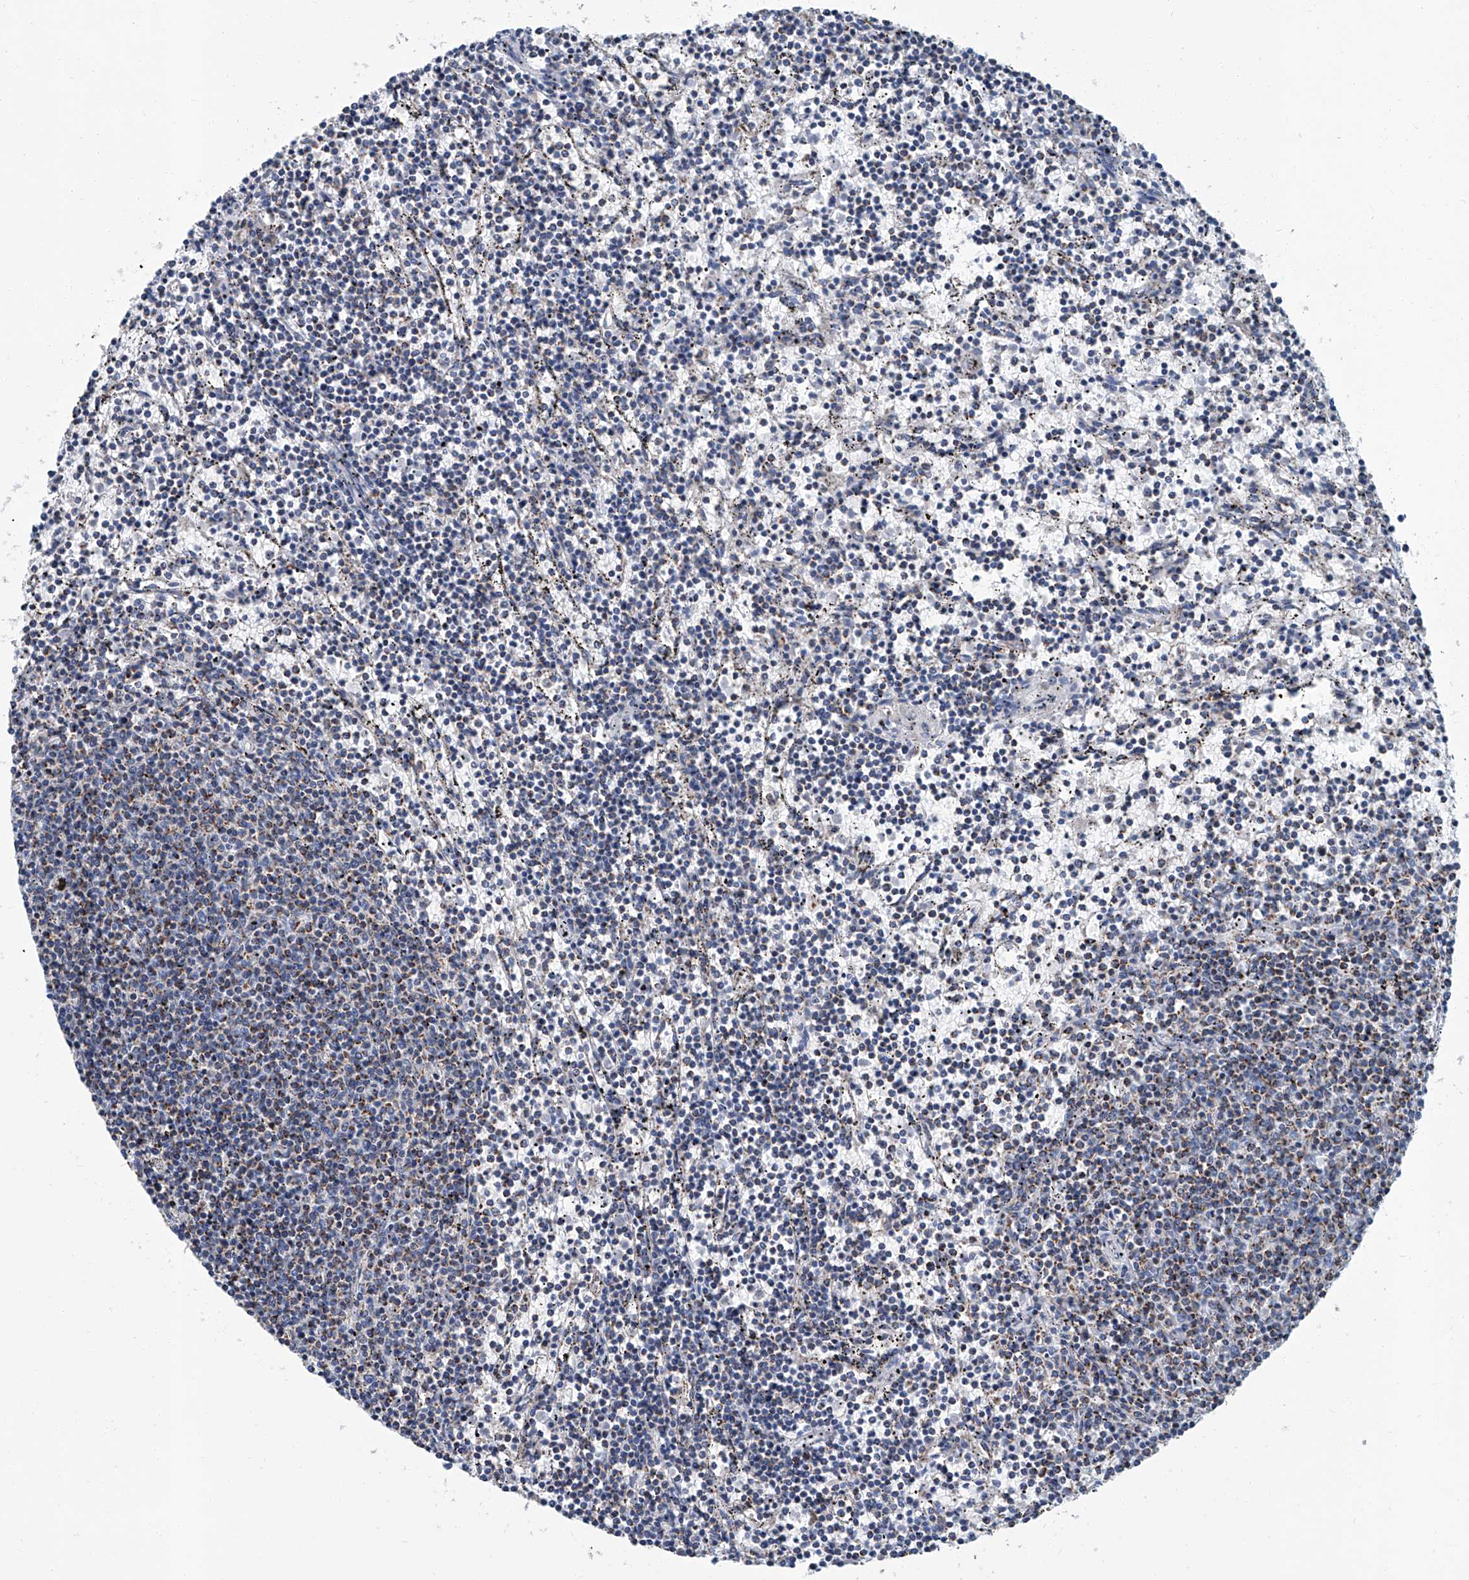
{"staining": {"intensity": "moderate", "quantity": "<25%", "location": "cytoplasmic/membranous"}, "tissue": "lymphoma", "cell_type": "Tumor cells", "image_type": "cancer", "snomed": [{"axis": "morphology", "description": "Malignant lymphoma, non-Hodgkin's type, Low grade"}, {"axis": "topography", "description": "Spleen"}], "caption": "Protein expression analysis of lymphoma exhibits moderate cytoplasmic/membranous positivity in approximately <25% of tumor cells.", "gene": "MT-ND1", "patient": {"sex": "female", "age": 50}}